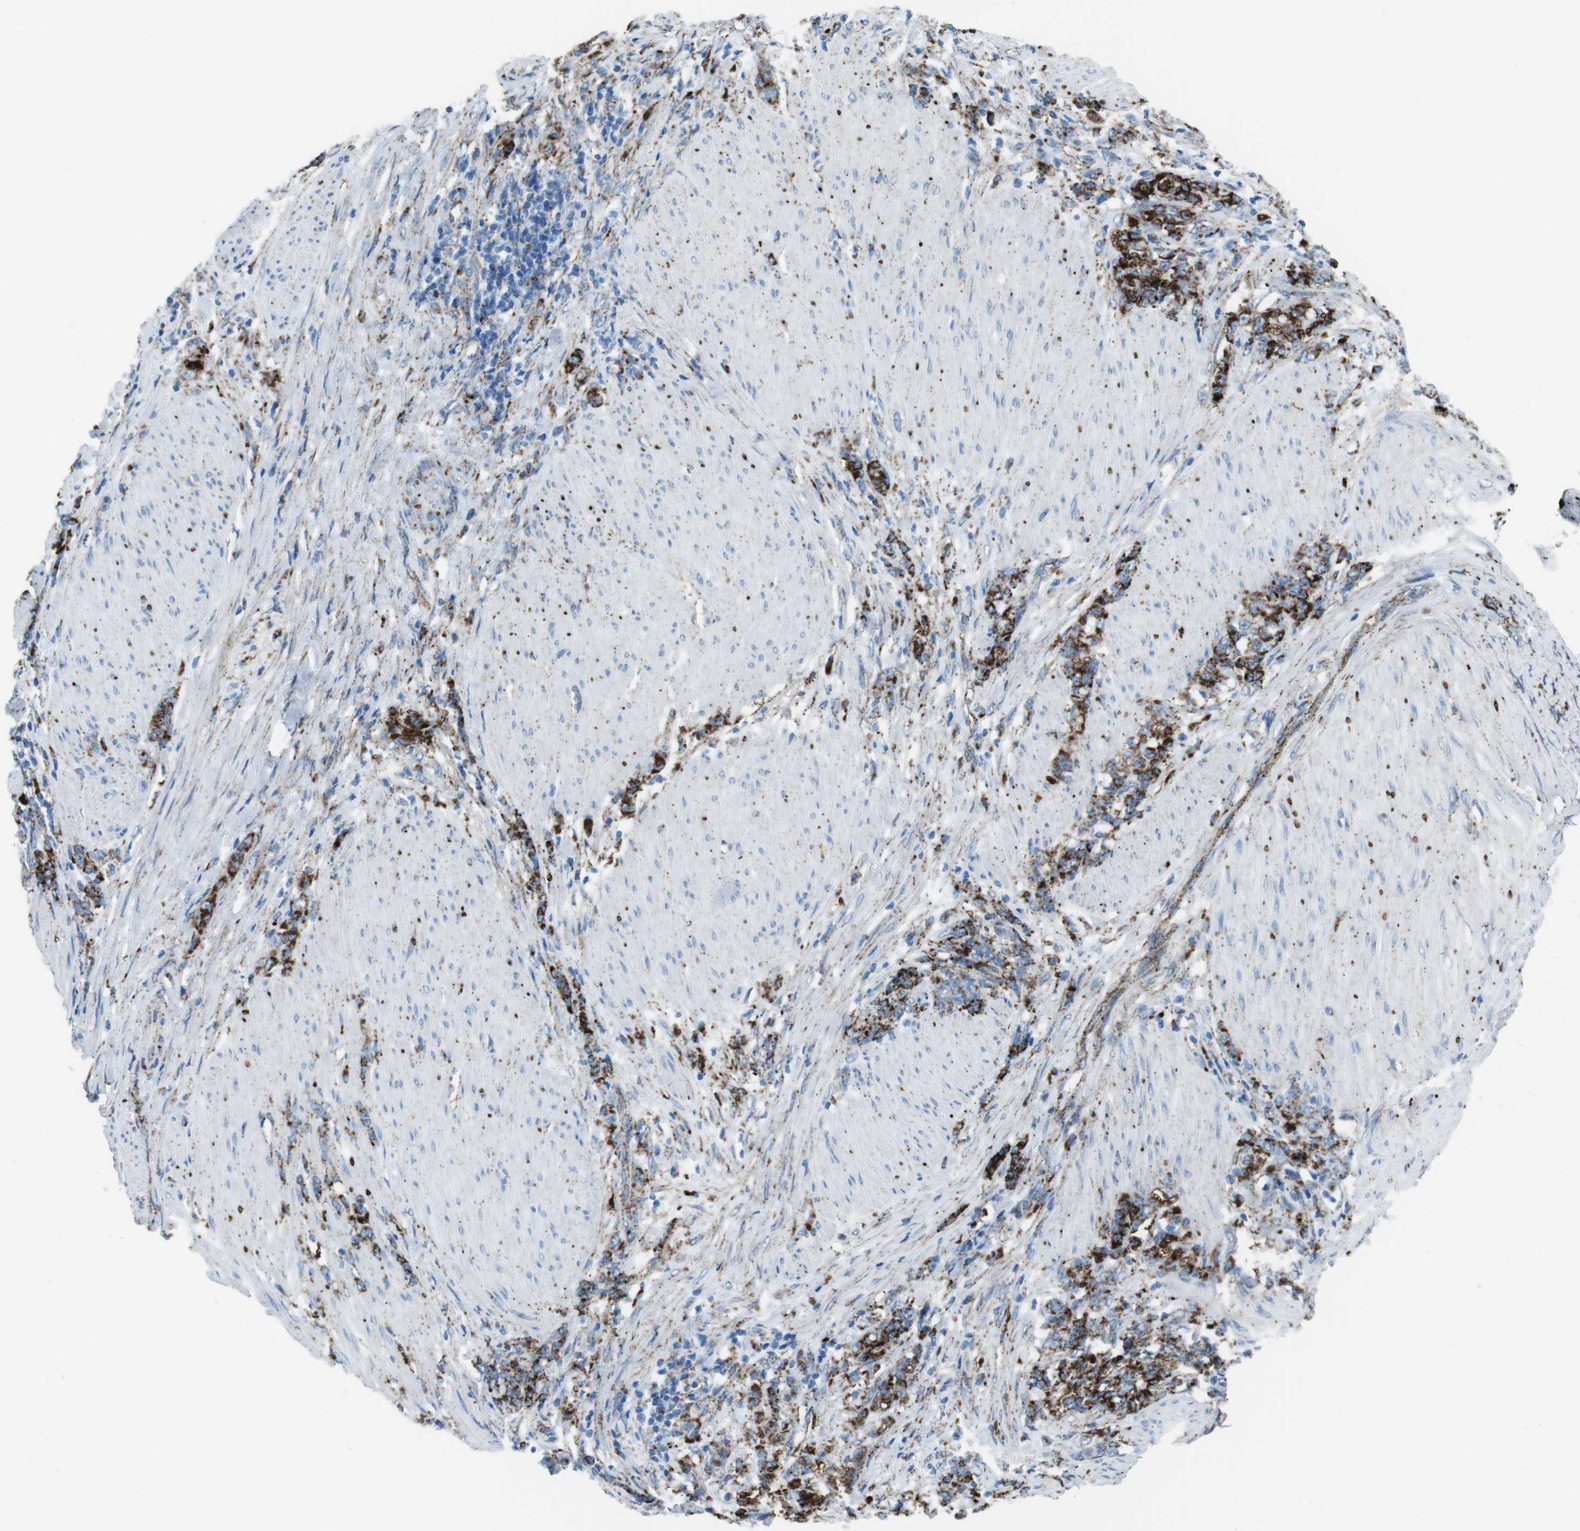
{"staining": {"intensity": "strong", "quantity": ">75%", "location": "cytoplasmic/membranous"}, "tissue": "stomach cancer", "cell_type": "Tumor cells", "image_type": "cancer", "snomed": [{"axis": "morphology", "description": "Adenocarcinoma, NOS"}, {"axis": "topography", "description": "Stomach, lower"}], "caption": "Immunohistochemistry (IHC) (DAB) staining of human stomach cancer displays strong cytoplasmic/membranous protein positivity in approximately >75% of tumor cells.", "gene": "SCARB2", "patient": {"sex": "male", "age": 88}}